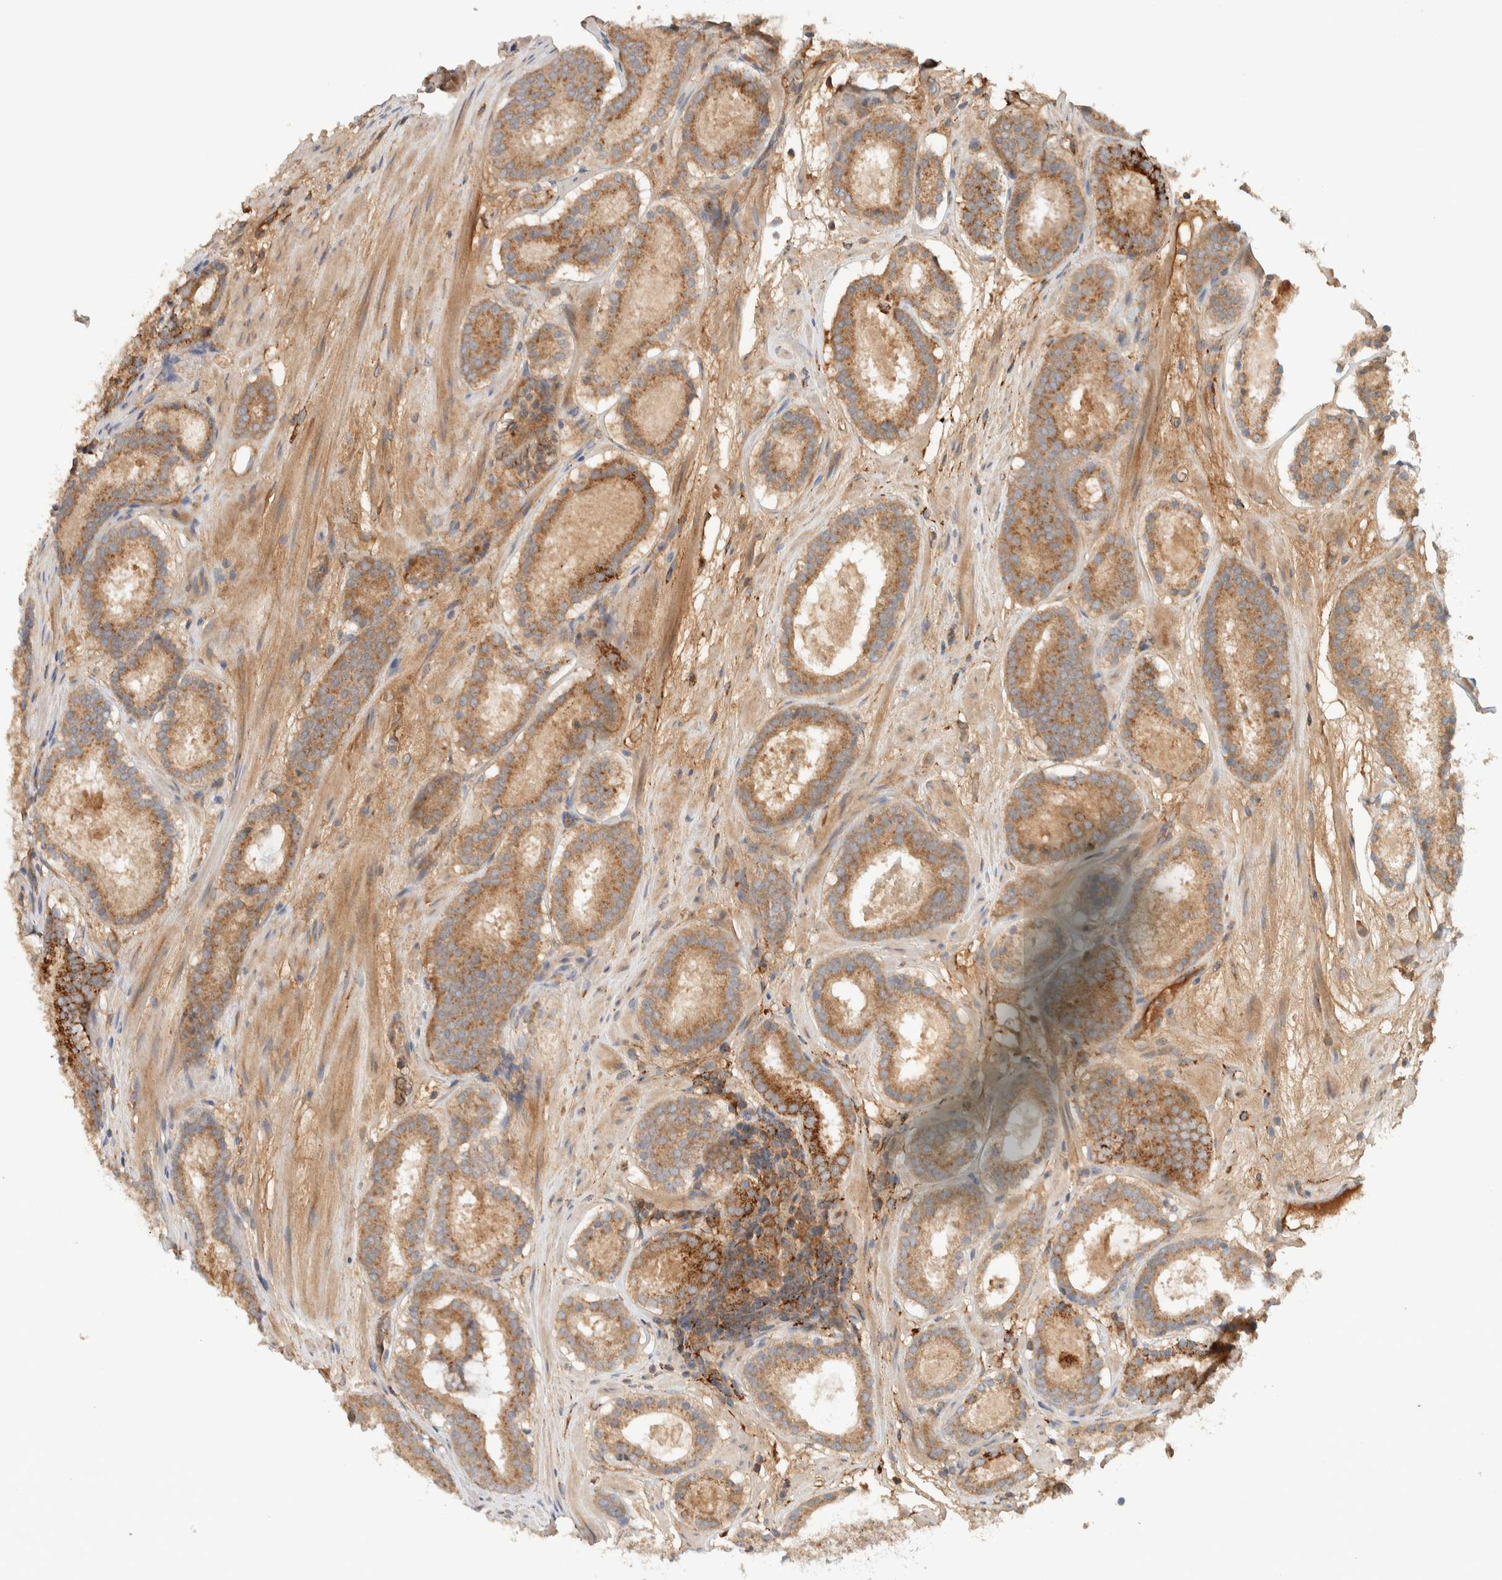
{"staining": {"intensity": "moderate", "quantity": ">75%", "location": "cytoplasmic/membranous"}, "tissue": "prostate cancer", "cell_type": "Tumor cells", "image_type": "cancer", "snomed": [{"axis": "morphology", "description": "Adenocarcinoma, Low grade"}, {"axis": "topography", "description": "Prostate"}], "caption": "Protein analysis of low-grade adenocarcinoma (prostate) tissue demonstrates moderate cytoplasmic/membranous positivity in approximately >75% of tumor cells. The protein is stained brown, and the nuclei are stained in blue (DAB (3,3'-diaminobenzidine) IHC with brightfield microscopy, high magnification).", "gene": "FAM167A", "patient": {"sex": "male", "age": 69}}